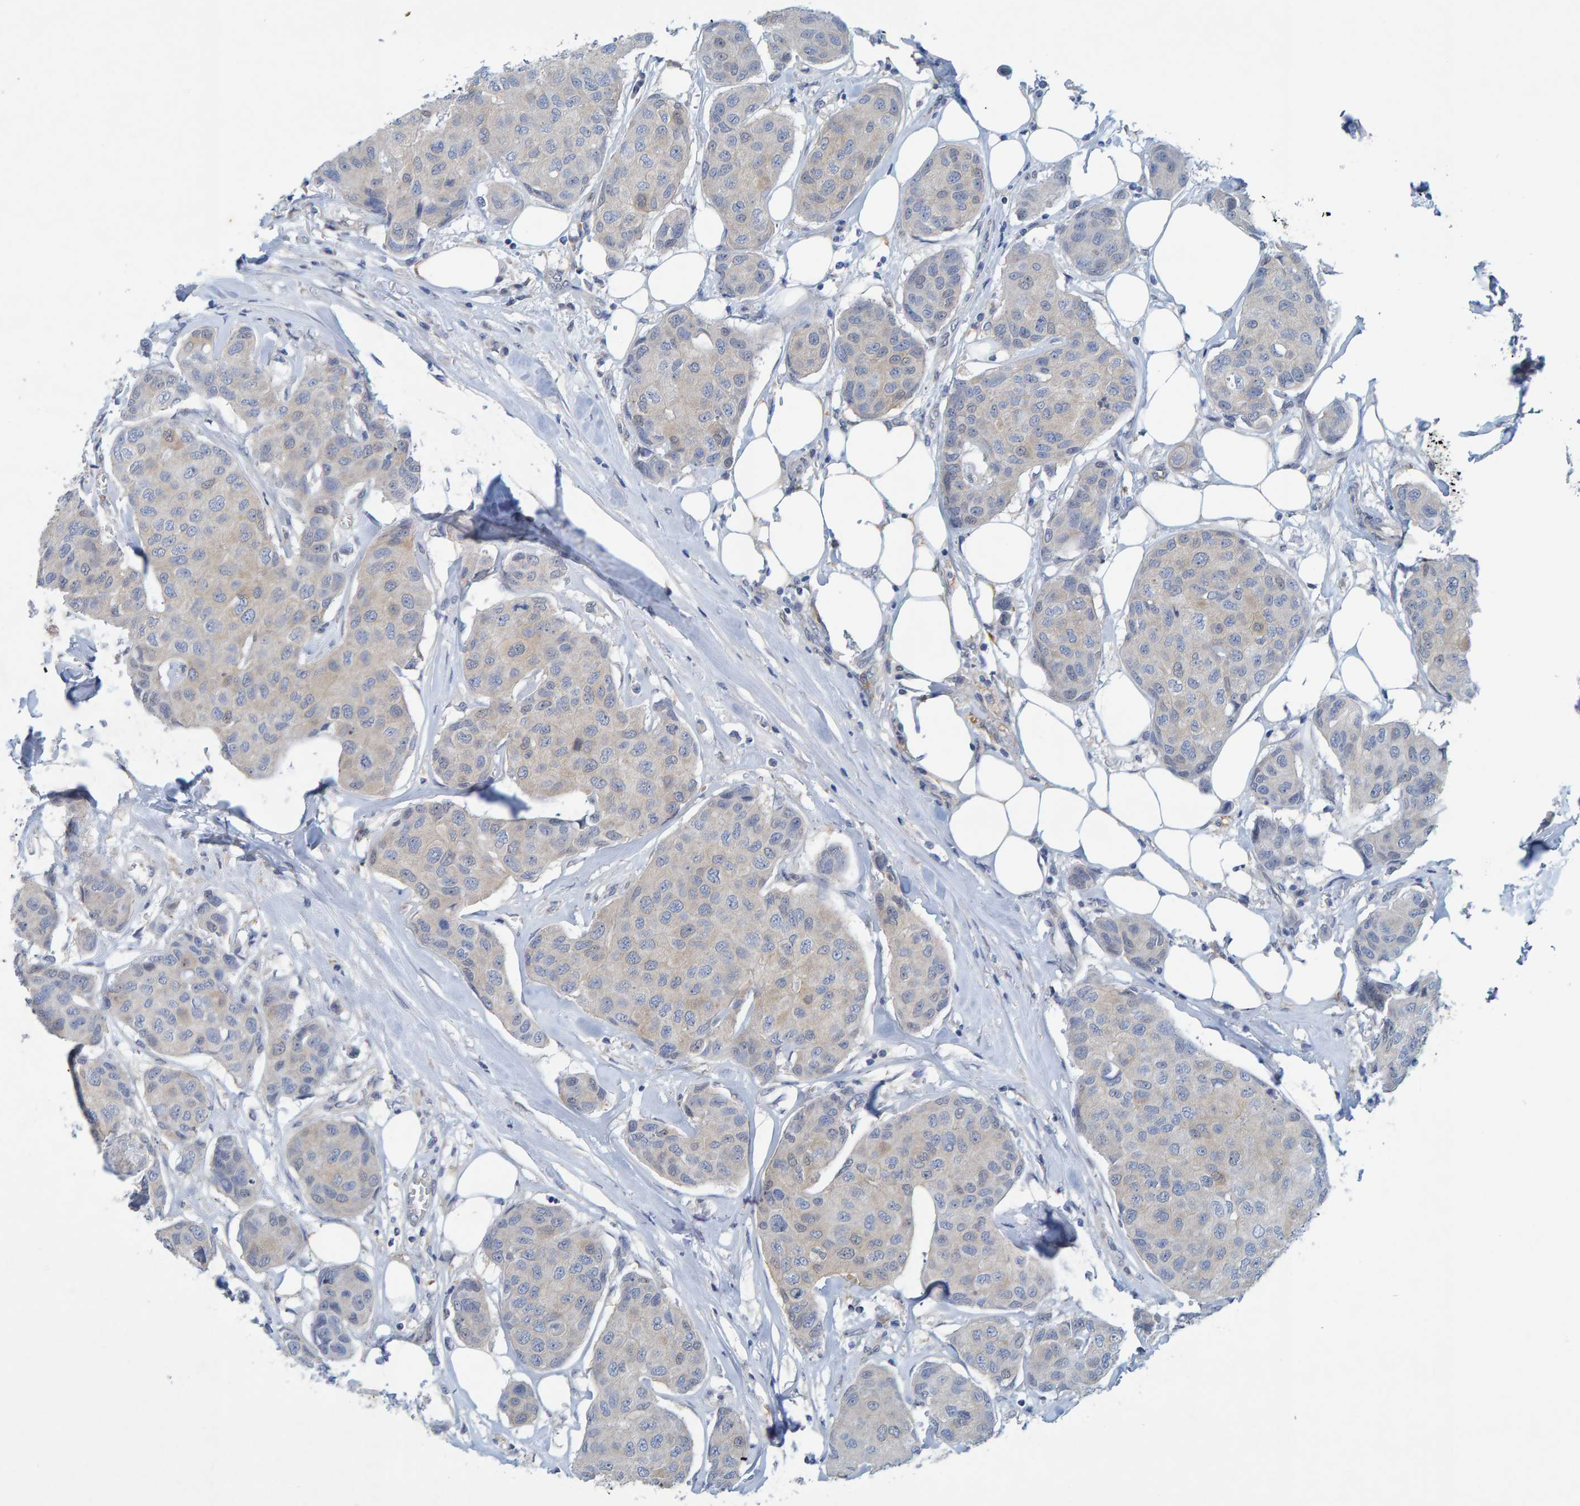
{"staining": {"intensity": "weak", "quantity": "<25%", "location": "cytoplasmic/membranous"}, "tissue": "breast cancer", "cell_type": "Tumor cells", "image_type": "cancer", "snomed": [{"axis": "morphology", "description": "Duct carcinoma"}, {"axis": "topography", "description": "Breast"}], "caption": "An immunohistochemistry histopathology image of breast intraductal carcinoma is shown. There is no staining in tumor cells of breast intraductal carcinoma.", "gene": "ALAD", "patient": {"sex": "female", "age": 80}}